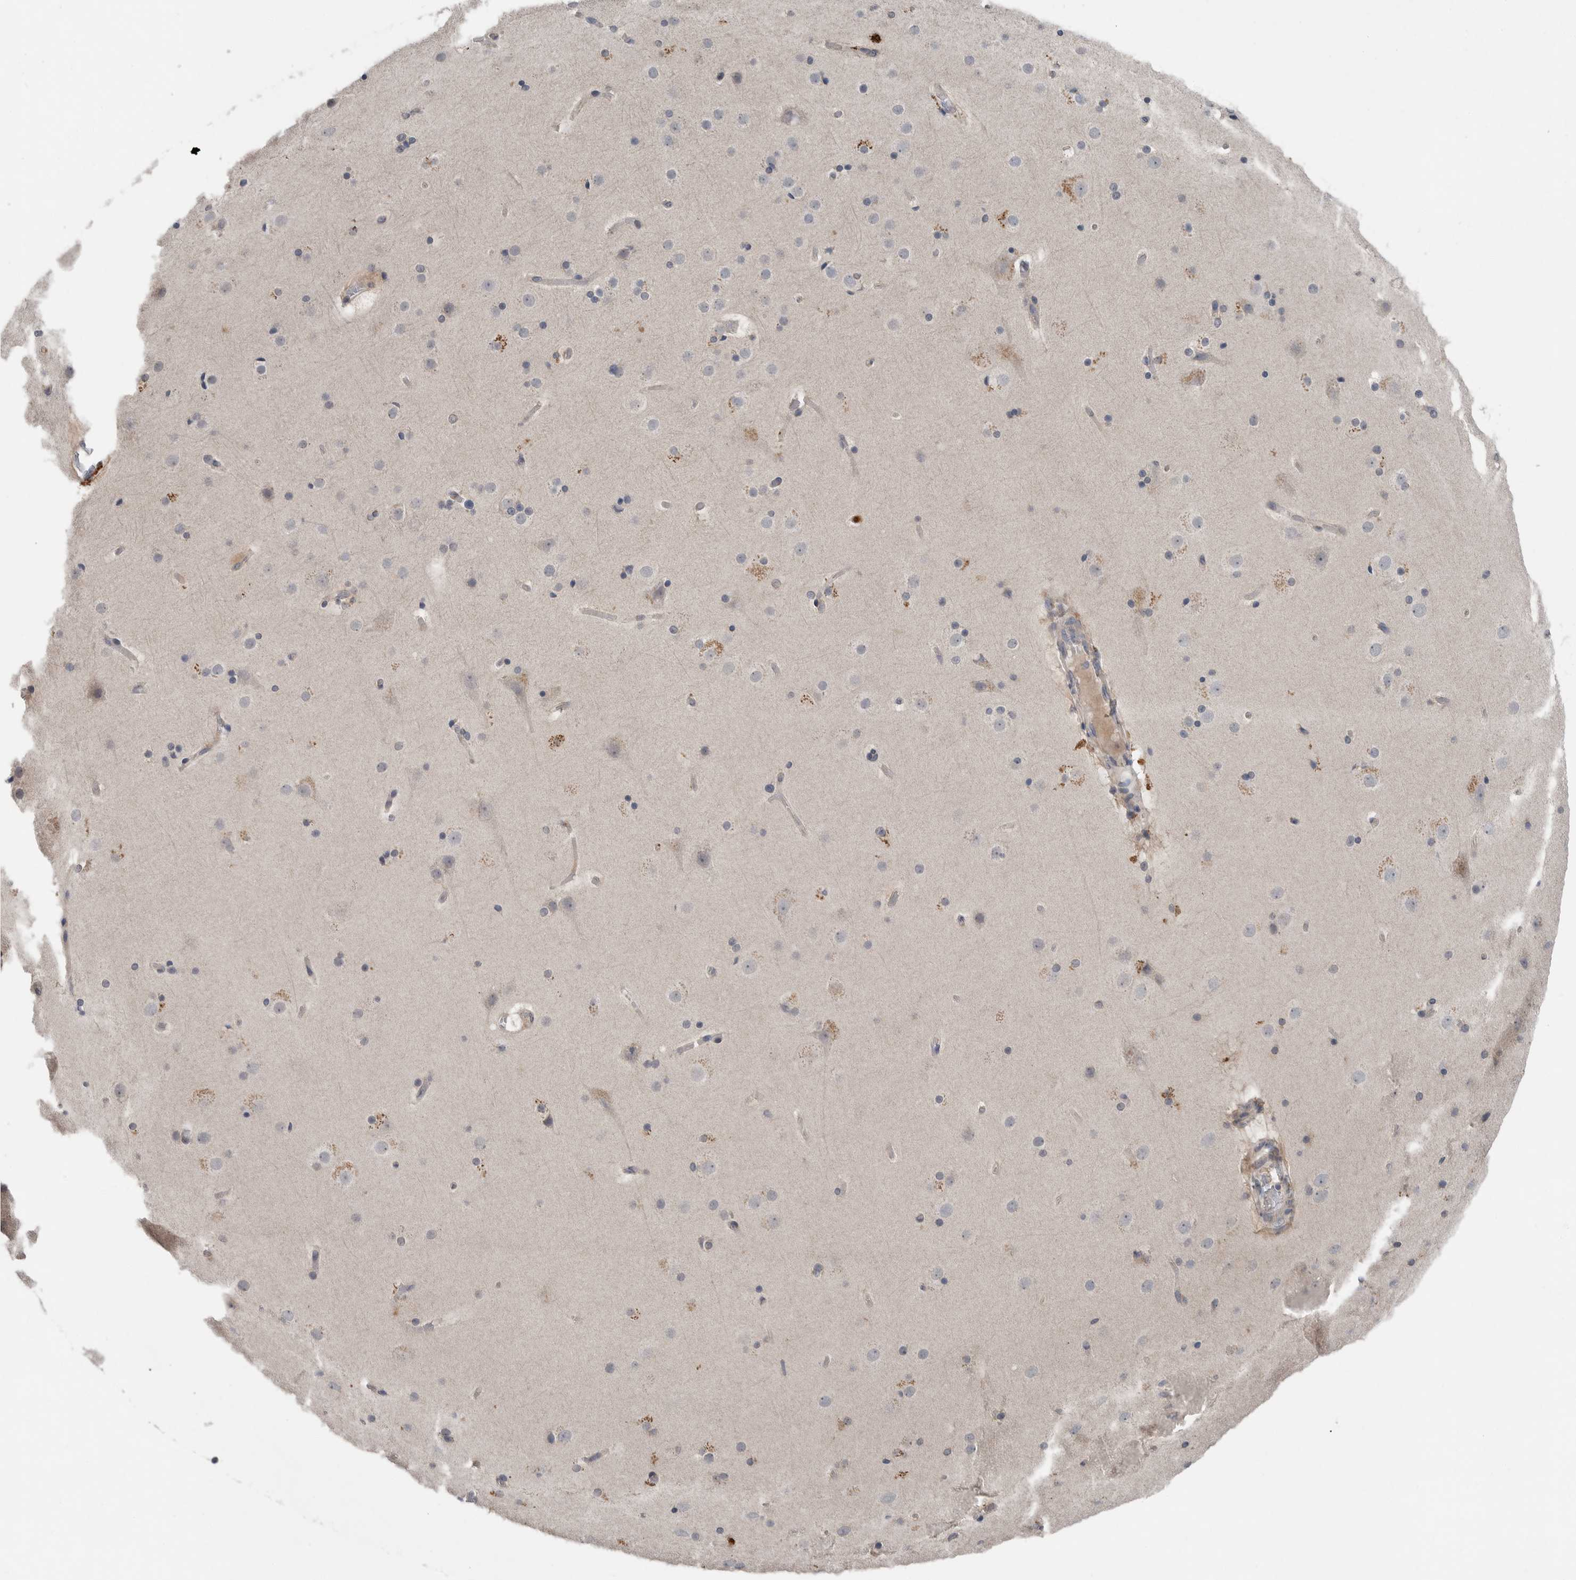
{"staining": {"intensity": "weak", "quantity": "25%-75%", "location": "cytoplasmic/membranous"}, "tissue": "cerebral cortex", "cell_type": "Endothelial cells", "image_type": "normal", "snomed": [{"axis": "morphology", "description": "Normal tissue, NOS"}, {"axis": "topography", "description": "Cerebral cortex"}], "caption": "Protein analysis of benign cerebral cortex demonstrates weak cytoplasmic/membranous staining in approximately 25%-75% of endothelial cells.", "gene": "SCP2", "patient": {"sex": "male", "age": 57}}